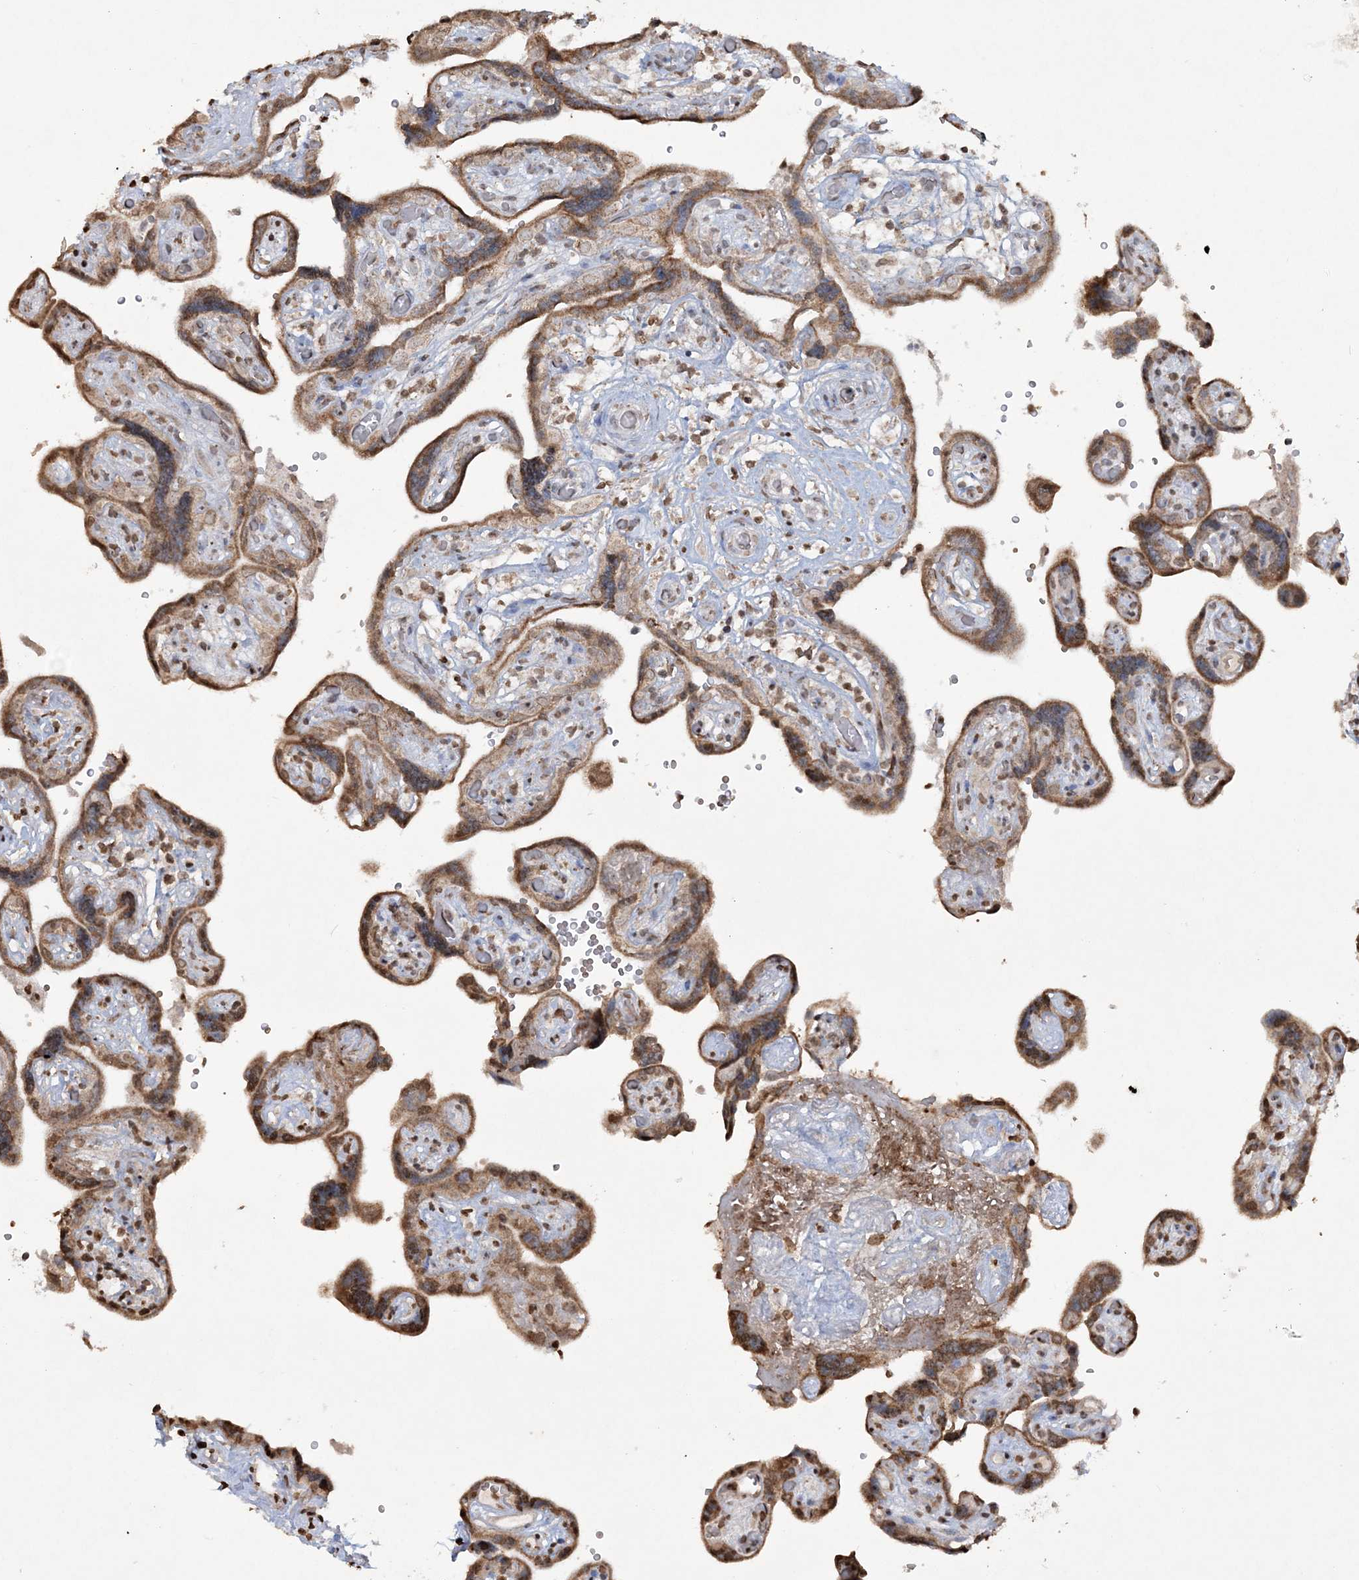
{"staining": {"intensity": "moderate", "quantity": ">75%", "location": "cytoplasmic/membranous"}, "tissue": "placenta", "cell_type": "Trophoblastic cells", "image_type": "normal", "snomed": [{"axis": "morphology", "description": "Normal tissue, NOS"}, {"axis": "topography", "description": "Placenta"}], "caption": "Immunohistochemistry (IHC) histopathology image of benign placenta stained for a protein (brown), which shows medium levels of moderate cytoplasmic/membranous expression in approximately >75% of trophoblastic cells.", "gene": "TTC7A", "patient": {"sex": "female", "age": 30}}